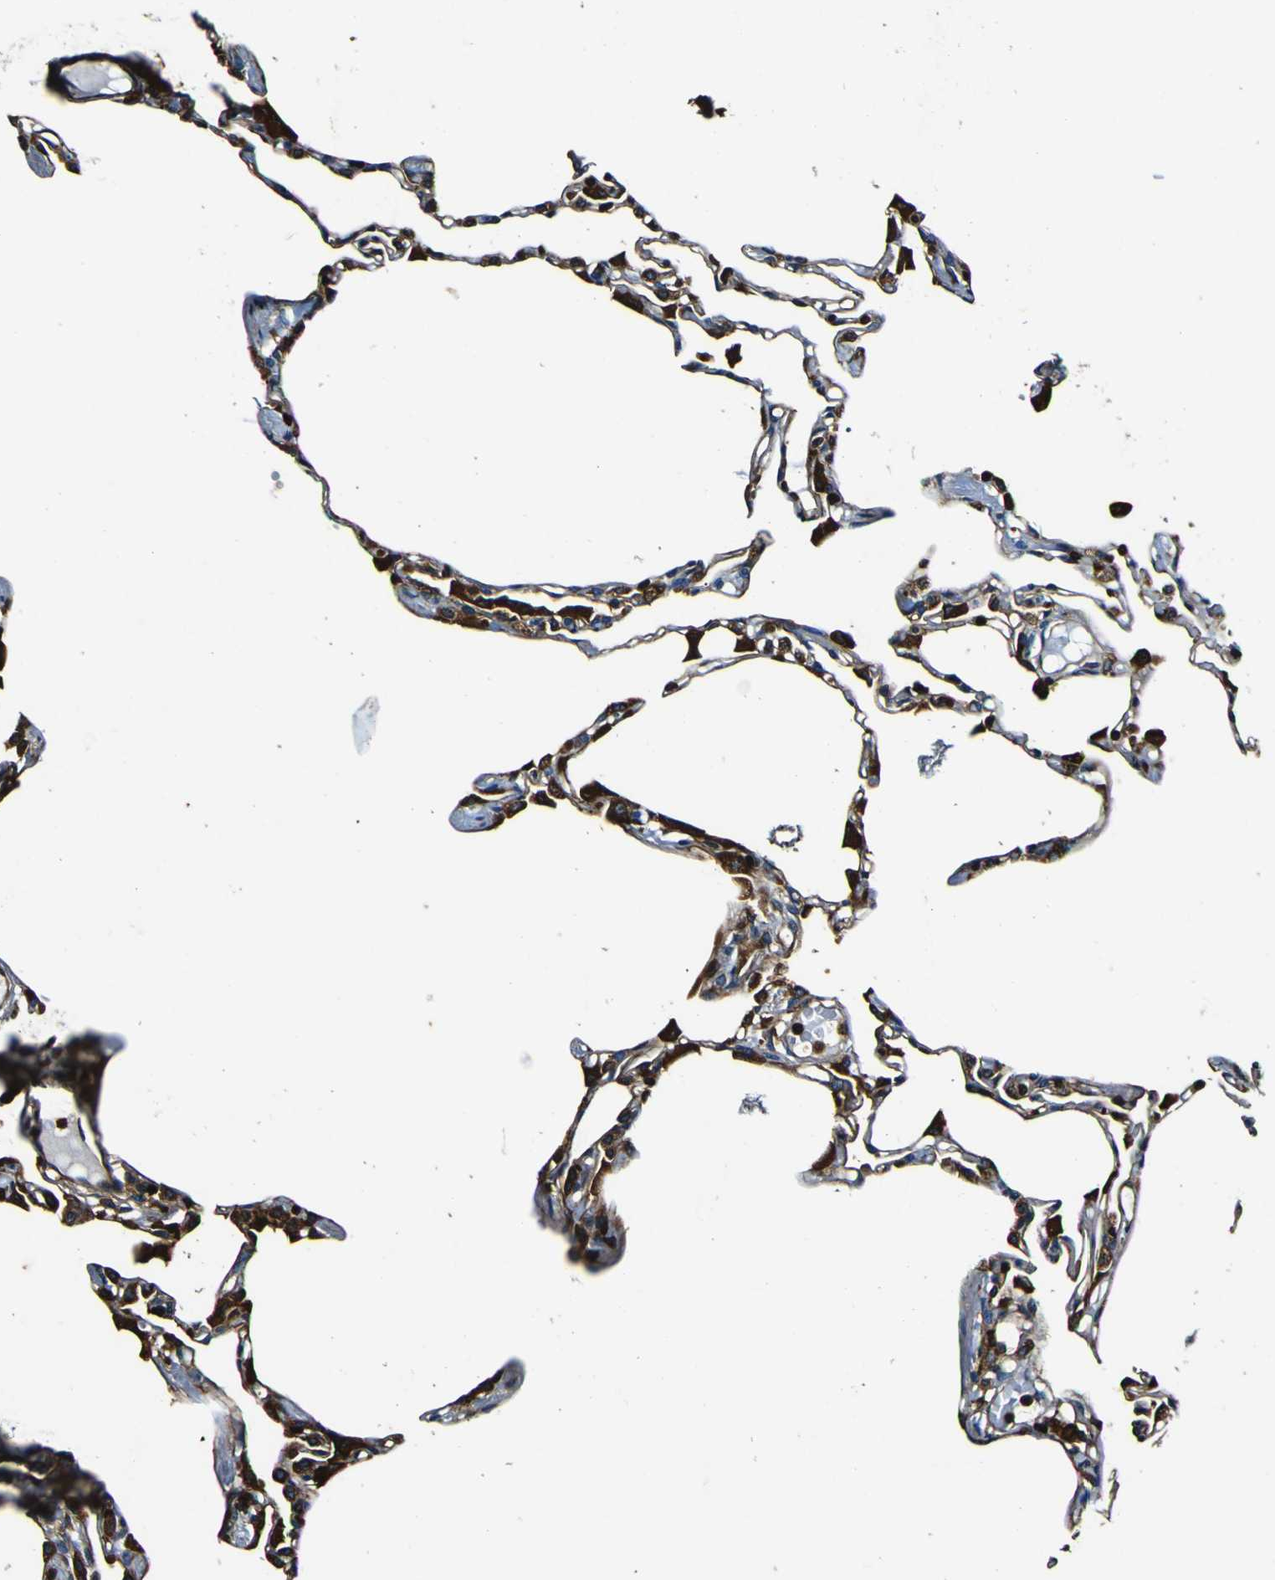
{"staining": {"intensity": "strong", "quantity": "25%-75%", "location": "cytoplasmic/membranous"}, "tissue": "lung", "cell_type": "Alveolar cells", "image_type": "normal", "snomed": [{"axis": "morphology", "description": "Normal tissue, NOS"}, {"axis": "topography", "description": "Lung"}], "caption": "Human lung stained with a brown dye exhibits strong cytoplasmic/membranous positive expression in approximately 25%-75% of alveolar cells.", "gene": "RHOT2", "patient": {"sex": "female", "age": 49}}